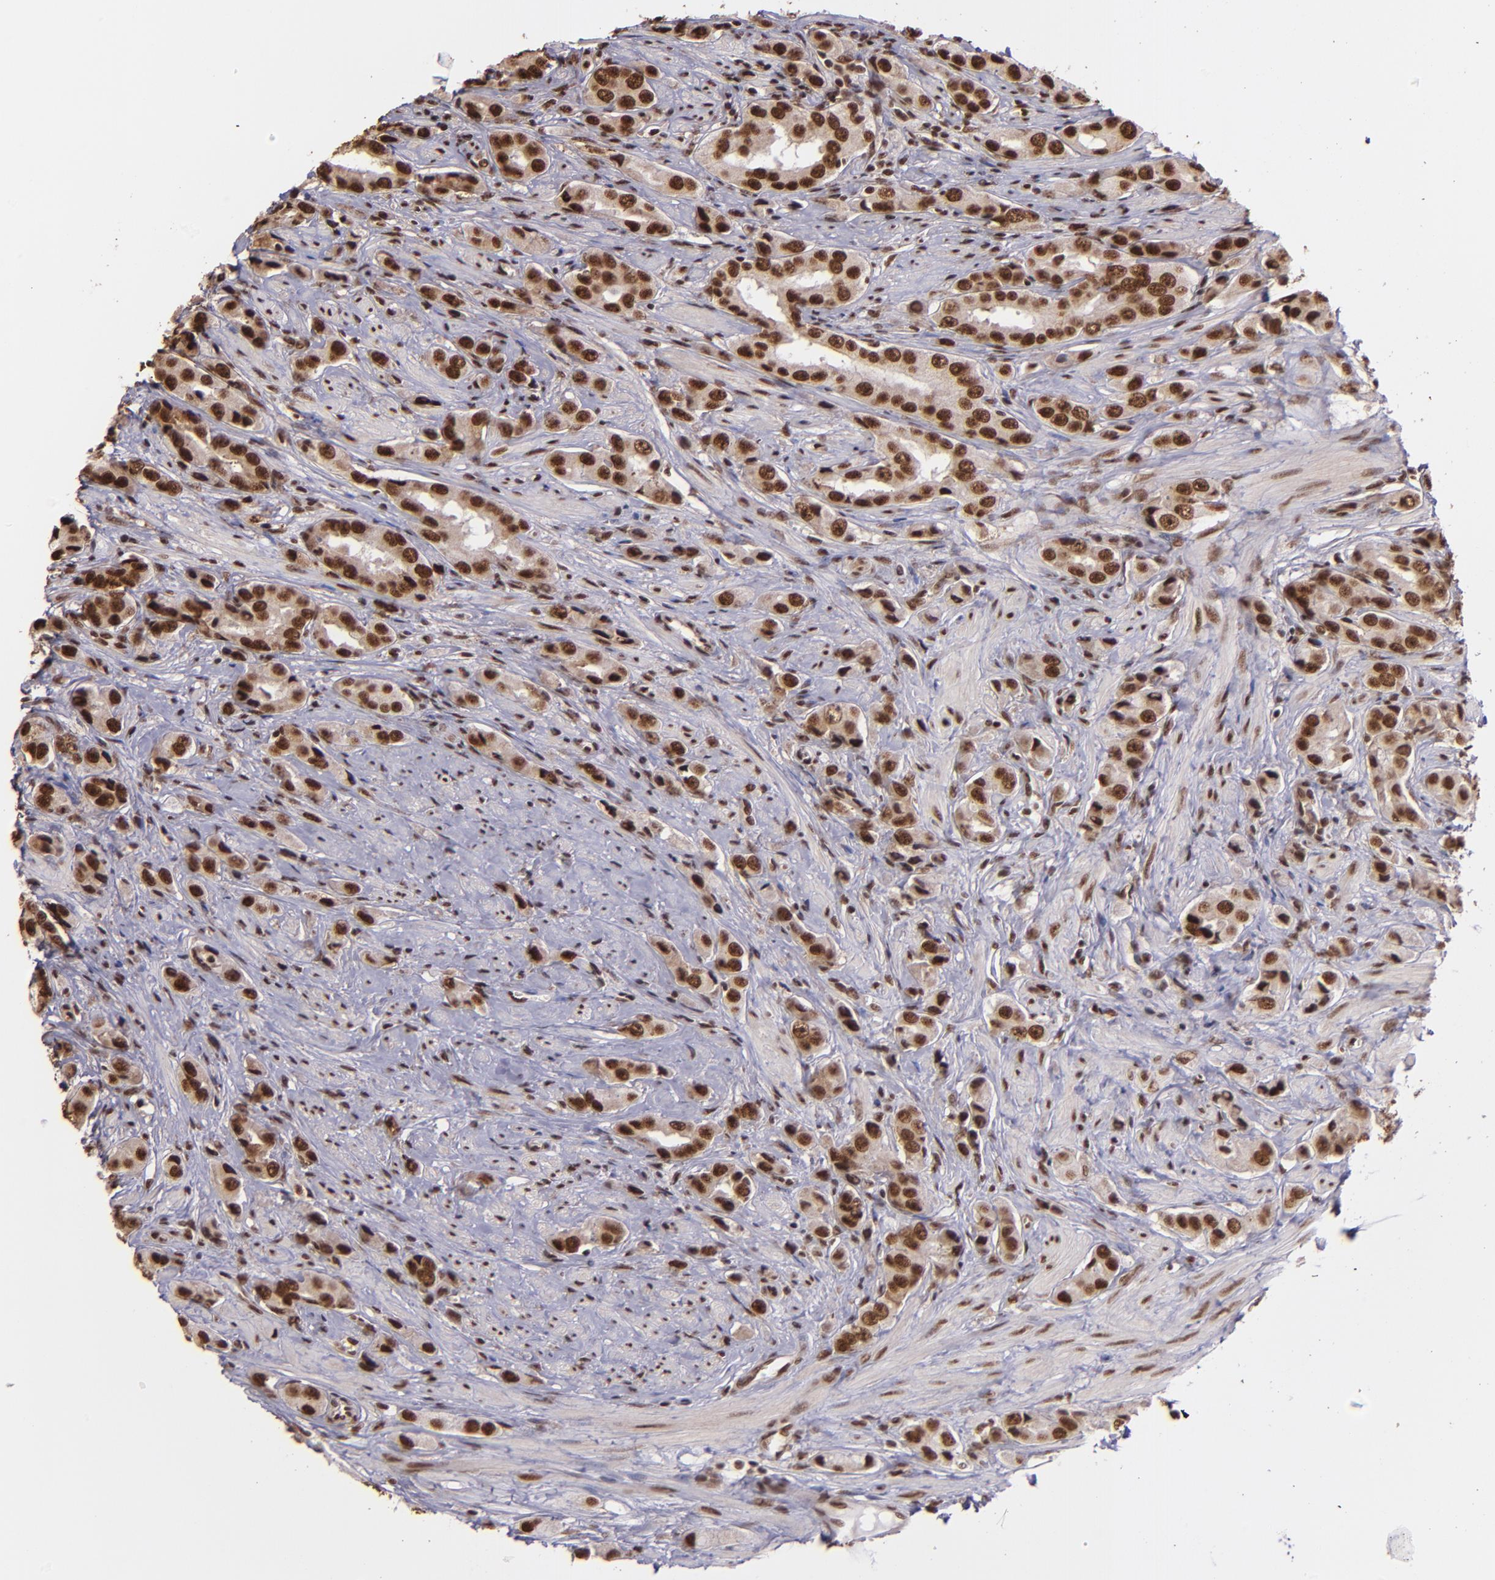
{"staining": {"intensity": "strong", "quantity": ">75%", "location": "cytoplasmic/membranous,nuclear"}, "tissue": "prostate cancer", "cell_type": "Tumor cells", "image_type": "cancer", "snomed": [{"axis": "morphology", "description": "Adenocarcinoma, Medium grade"}, {"axis": "topography", "description": "Prostate"}], "caption": "This is a photomicrograph of IHC staining of adenocarcinoma (medium-grade) (prostate), which shows strong staining in the cytoplasmic/membranous and nuclear of tumor cells.", "gene": "PQBP1", "patient": {"sex": "male", "age": 53}}